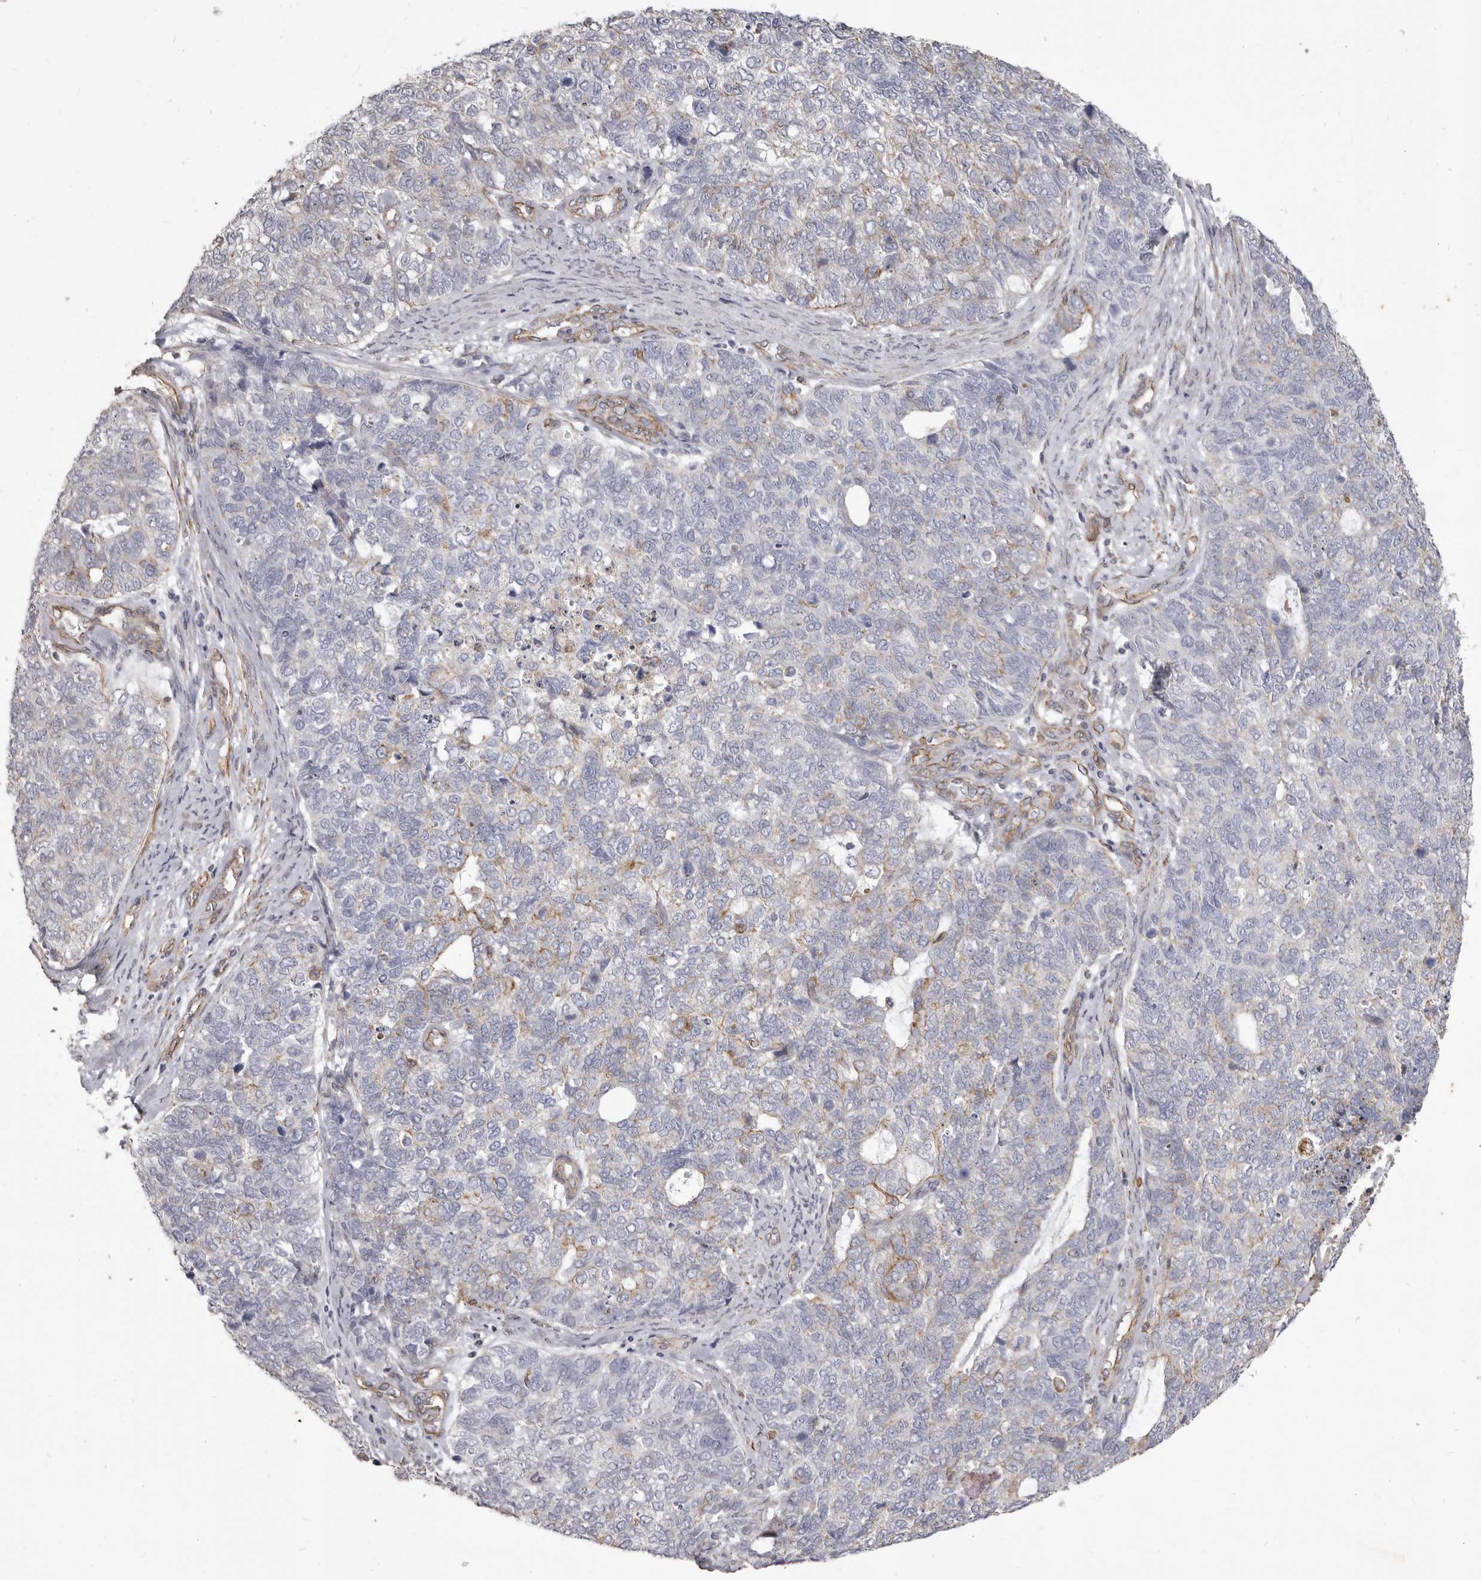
{"staining": {"intensity": "negative", "quantity": "none", "location": "none"}, "tissue": "cervical cancer", "cell_type": "Tumor cells", "image_type": "cancer", "snomed": [{"axis": "morphology", "description": "Squamous cell carcinoma, NOS"}, {"axis": "topography", "description": "Cervix"}], "caption": "The histopathology image shows no staining of tumor cells in cervical squamous cell carcinoma. (DAB immunohistochemistry with hematoxylin counter stain).", "gene": "P2RX6", "patient": {"sex": "female", "age": 63}}